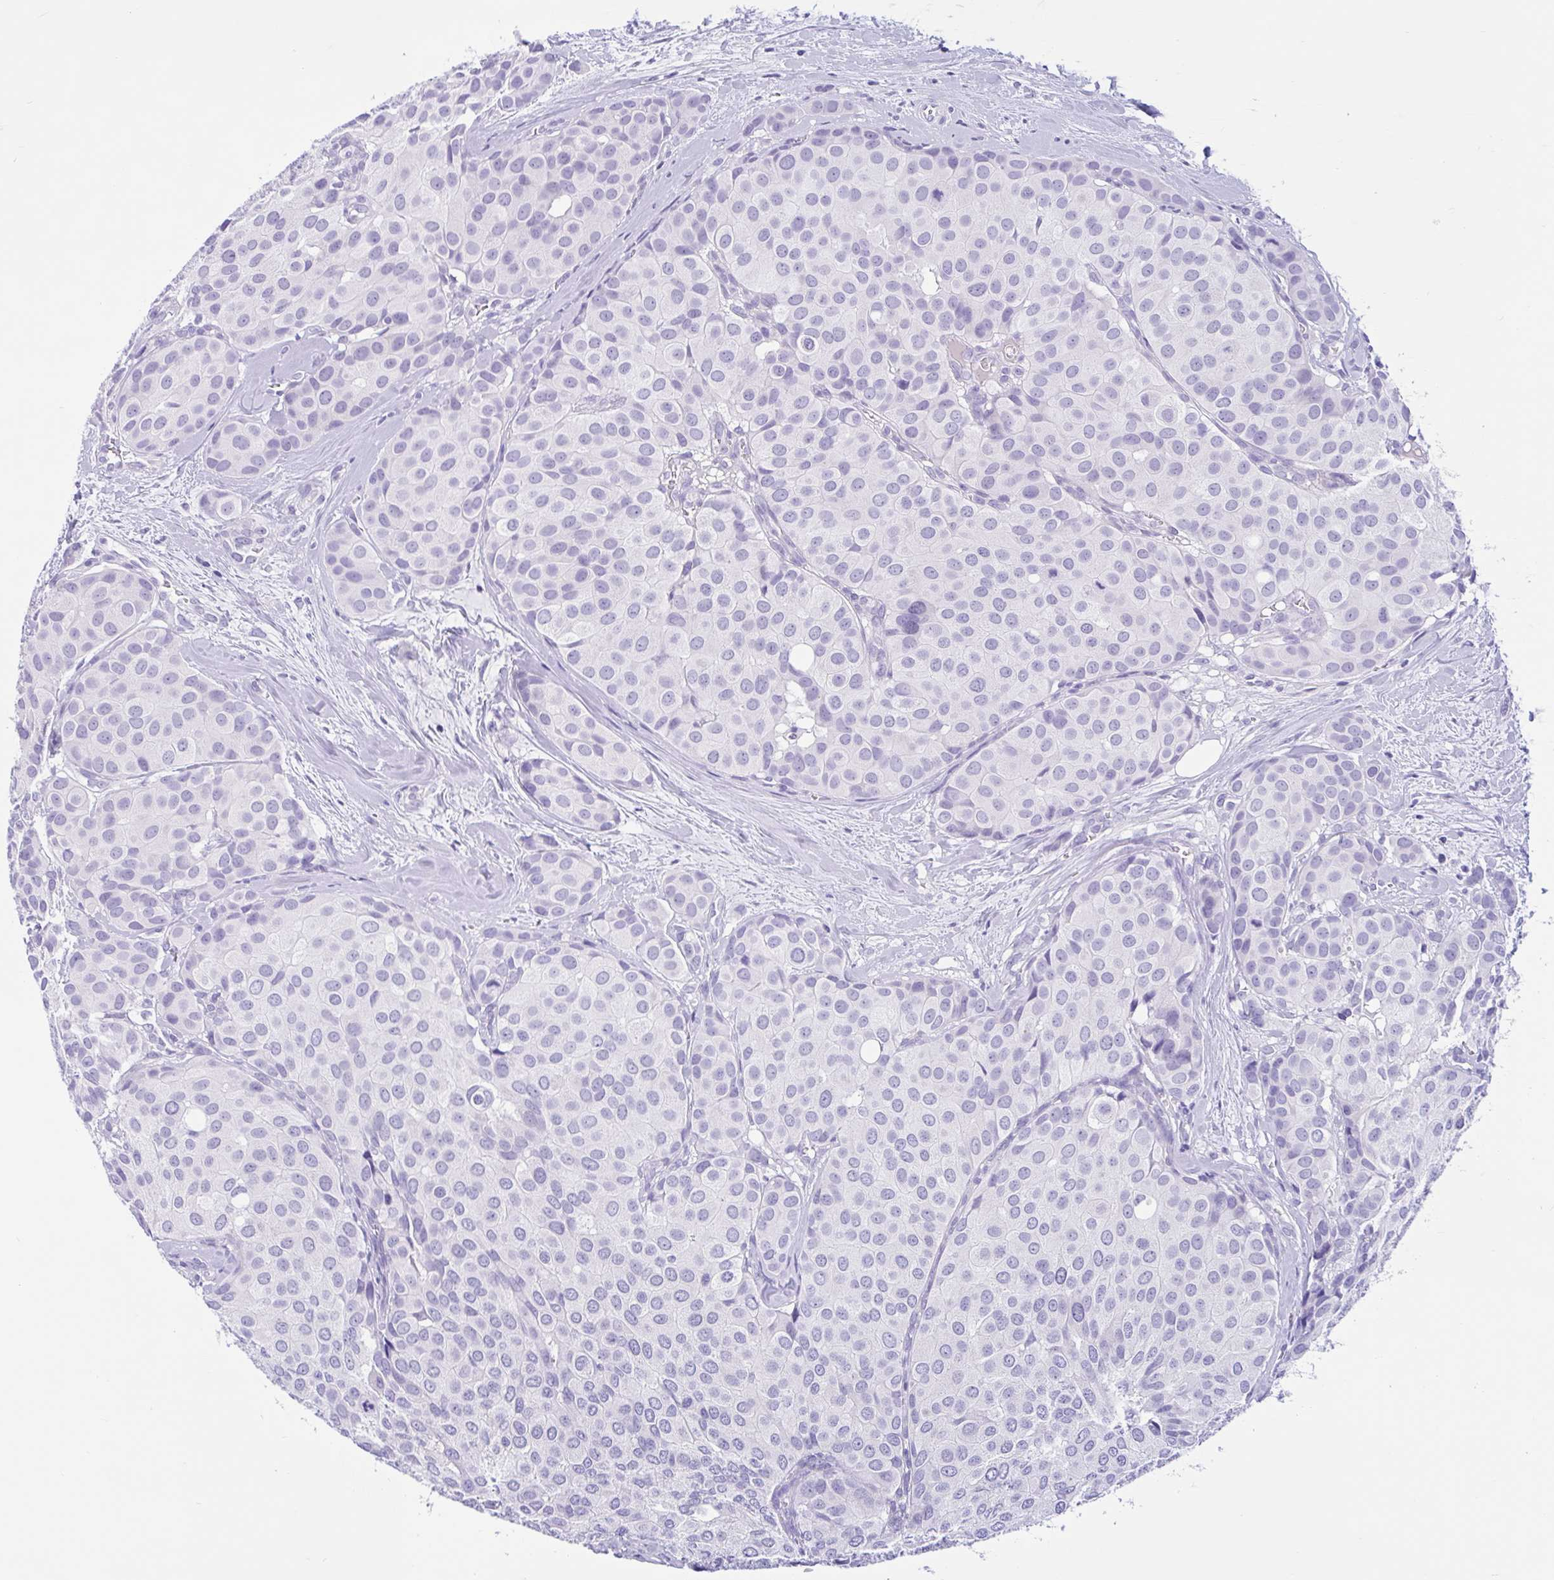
{"staining": {"intensity": "negative", "quantity": "none", "location": "none"}, "tissue": "breast cancer", "cell_type": "Tumor cells", "image_type": "cancer", "snomed": [{"axis": "morphology", "description": "Duct carcinoma"}, {"axis": "topography", "description": "Breast"}], "caption": "This is an immunohistochemistry (IHC) histopathology image of breast cancer. There is no staining in tumor cells.", "gene": "ZNF319", "patient": {"sex": "female", "age": 70}}